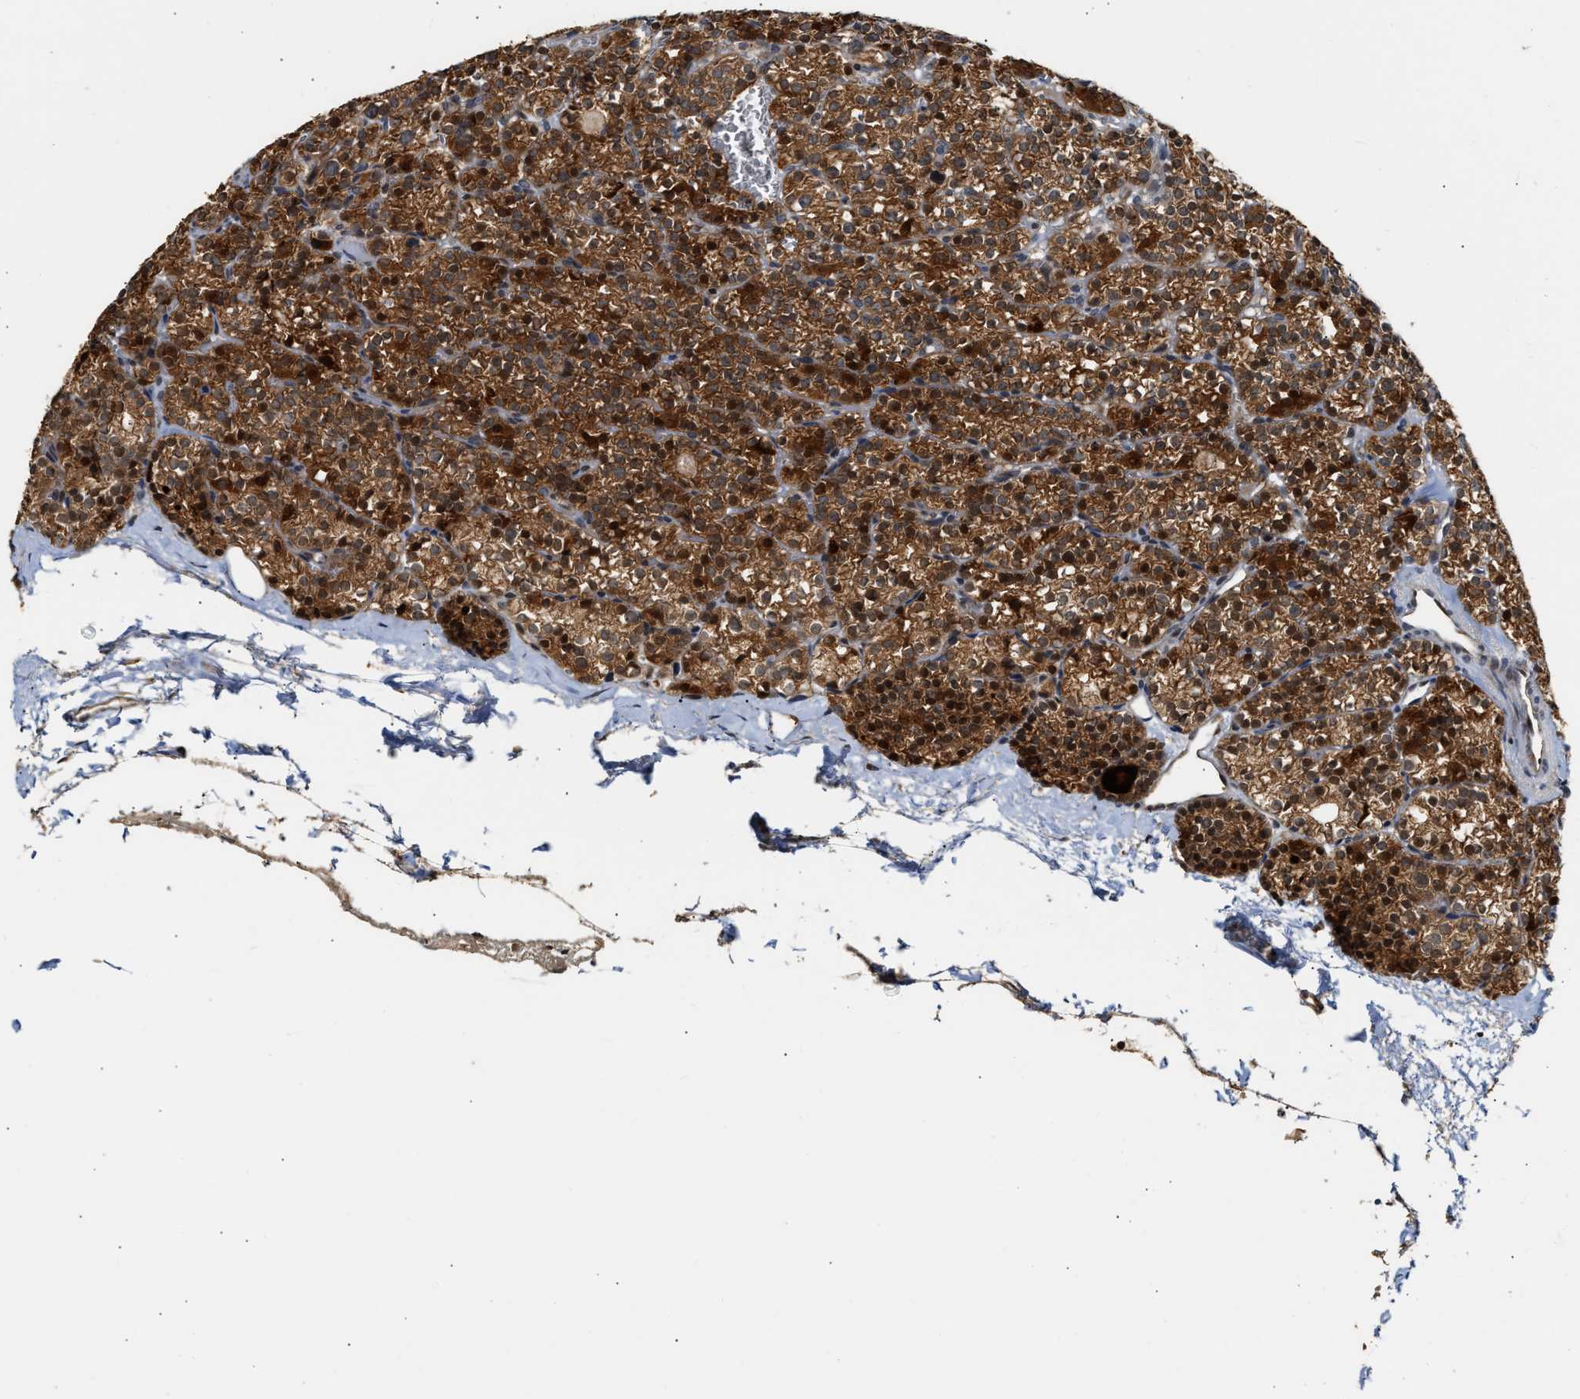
{"staining": {"intensity": "strong", "quantity": ">75%", "location": "cytoplasmic/membranous"}, "tissue": "parathyroid gland", "cell_type": "Glandular cells", "image_type": "normal", "snomed": [{"axis": "morphology", "description": "Normal tissue, NOS"}, {"axis": "topography", "description": "Parathyroid gland"}], "caption": "Normal parathyroid gland demonstrates strong cytoplasmic/membranous expression in about >75% of glandular cells The staining was performed using DAB, with brown indicating positive protein expression. Nuclei are stained blue with hematoxylin..", "gene": "EXTL2", "patient": {"sex": "female", "age": 64}}